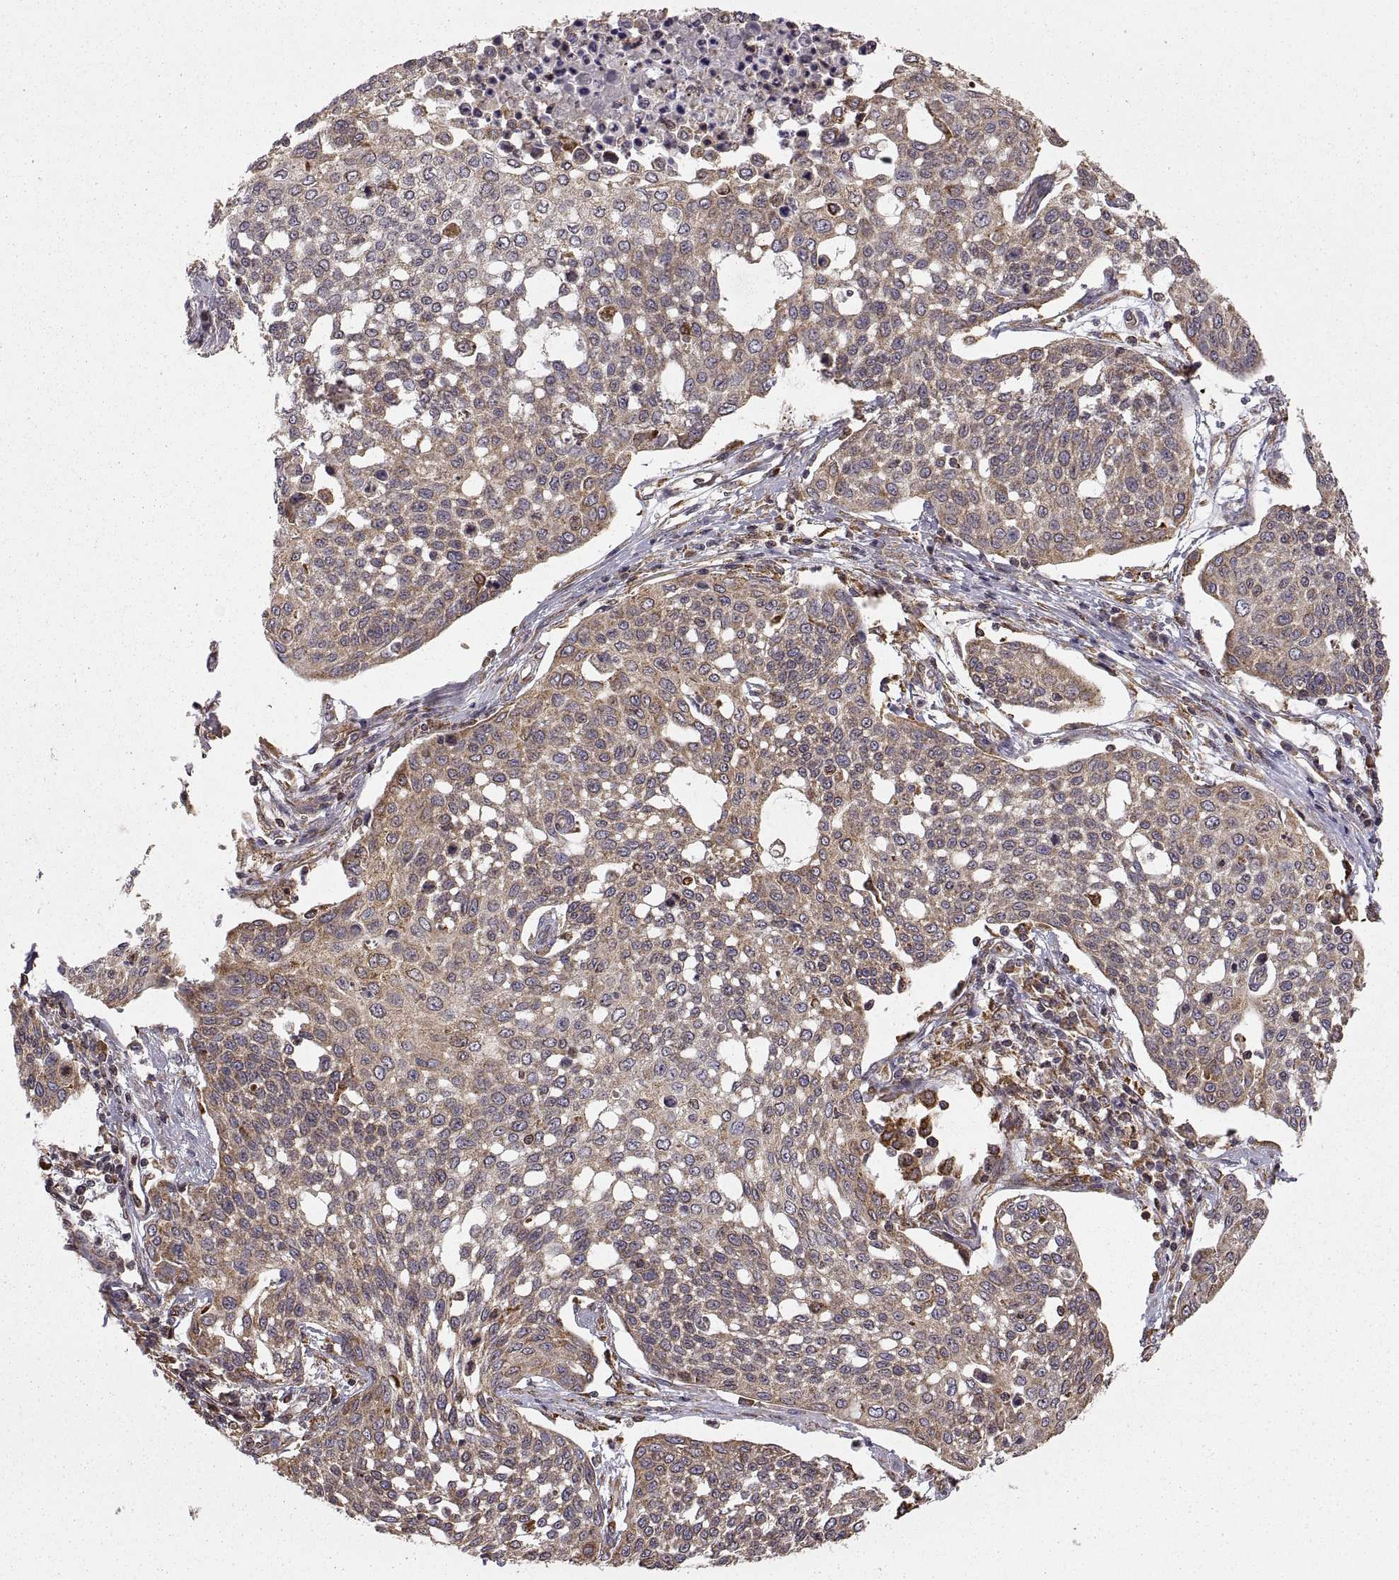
{"staining": {"intensity": "moderate", "quantity": "<25%", "location": "cytoplasmic/membranous"}, "tissue": "cervical cancer", "cell_type": "Tumor cells", "image_type": "cancer", "snomed": [{"axis": "morphology", "description": "Squamous cell carcinoma, NOS"}, {"axis": "topography", "description": "Cervix"}], "caption": "Protein analysis of cervical cancer (squamous cell carcinoma) tissue demonstrates moderate cytoplasmic/membranous staining in approximately <25% of tumor cells.", "gene": "PDIA3", "patient": {"sex": "female", "age": 34}}